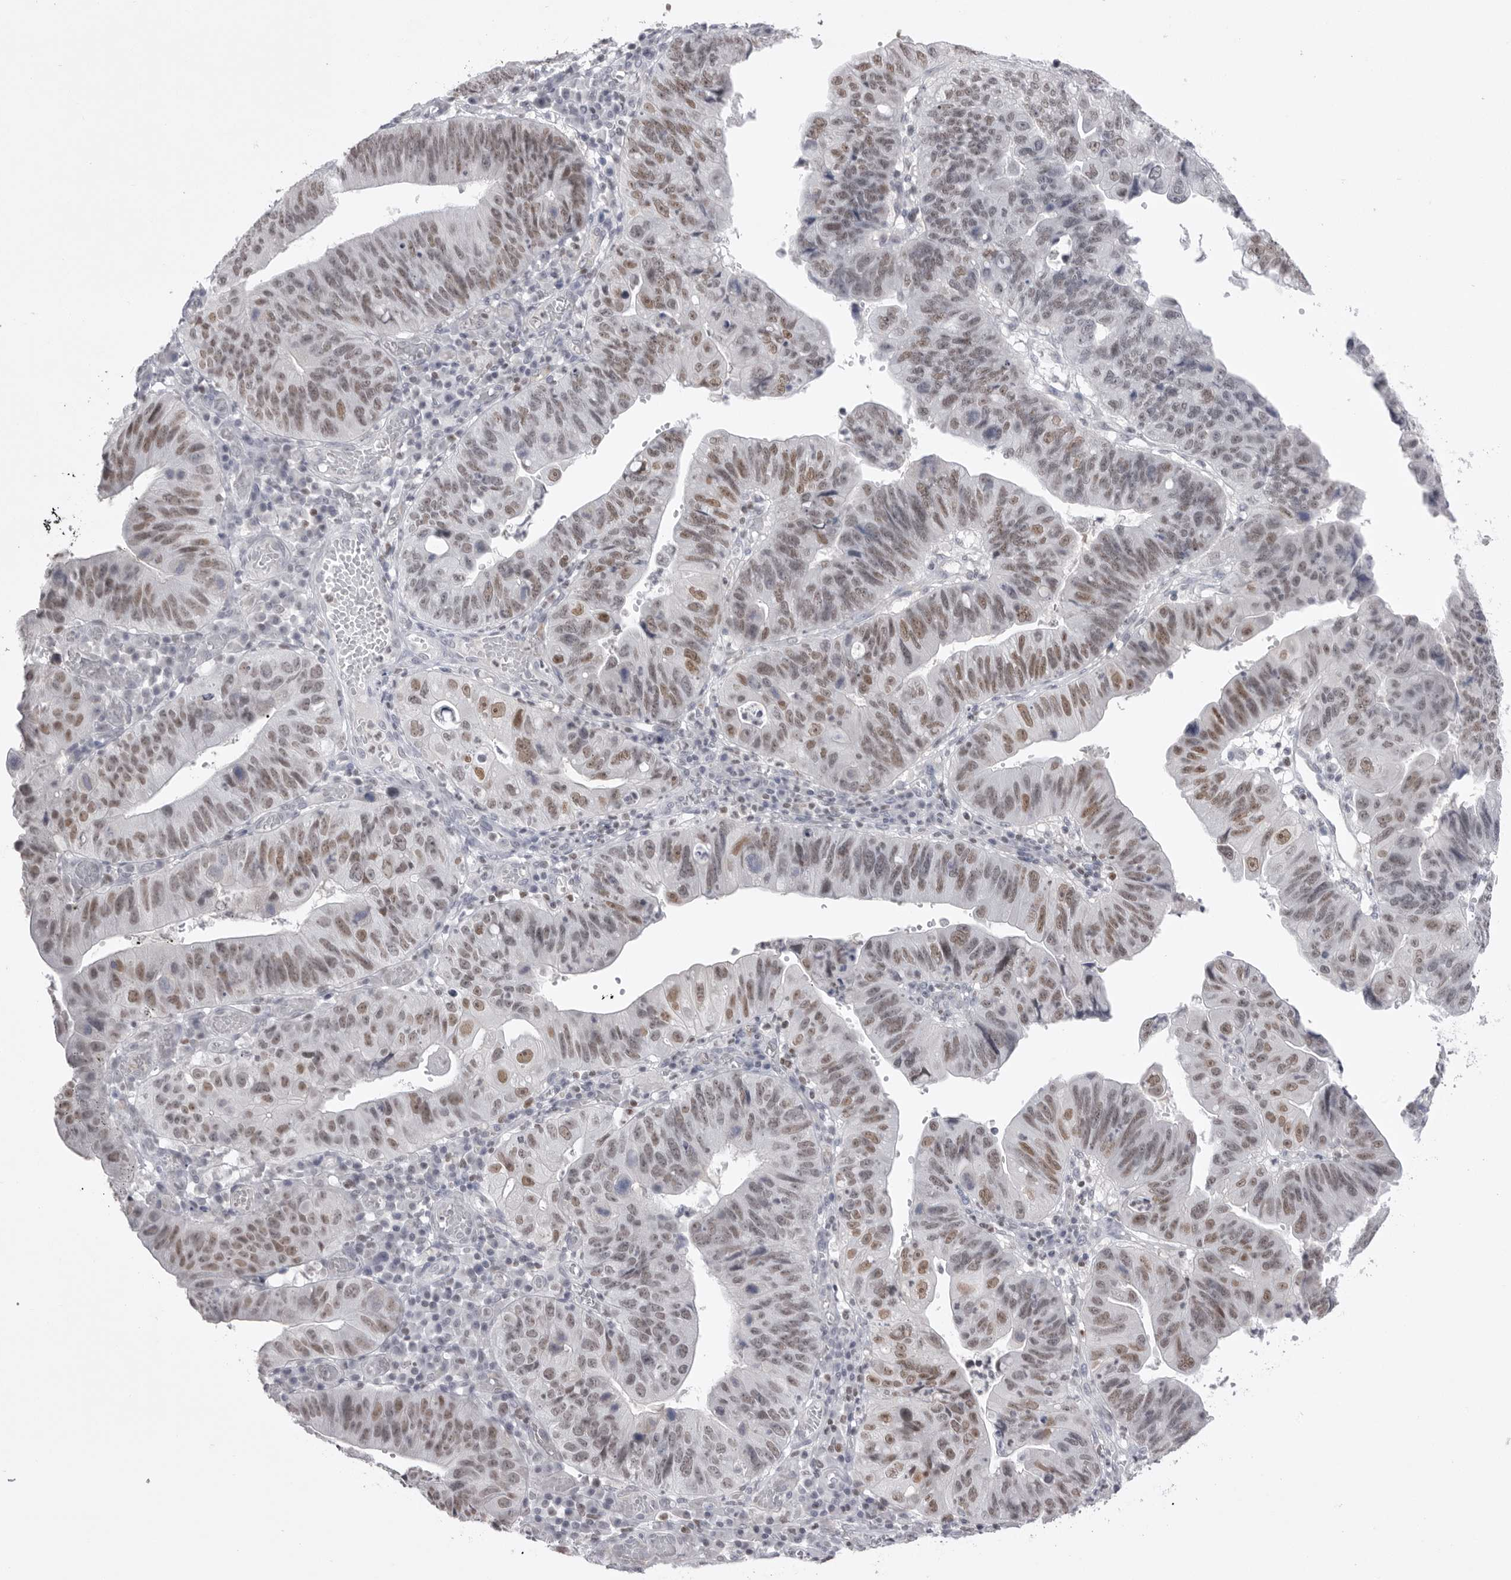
{"staining": {"intensity": "moderate", "quantity": ">75%", "location": "nuclear"}, "tissue": "stomach cancer", "cell_type": "Tumor cells", "image_type": "cancer", "snomed": [{"axis": "morphology", "description": "Adenocarcinoma, NOS"}, {"axis": "topography", "description": "Stomach"}], "caption": "The micrograph shows staining of stomach cancer, revealing moderate nuclear protein expression (brown color) within tumor cells.", "gene": "ZBTB7B", "patient": {"sex": "male", "age": 59}}